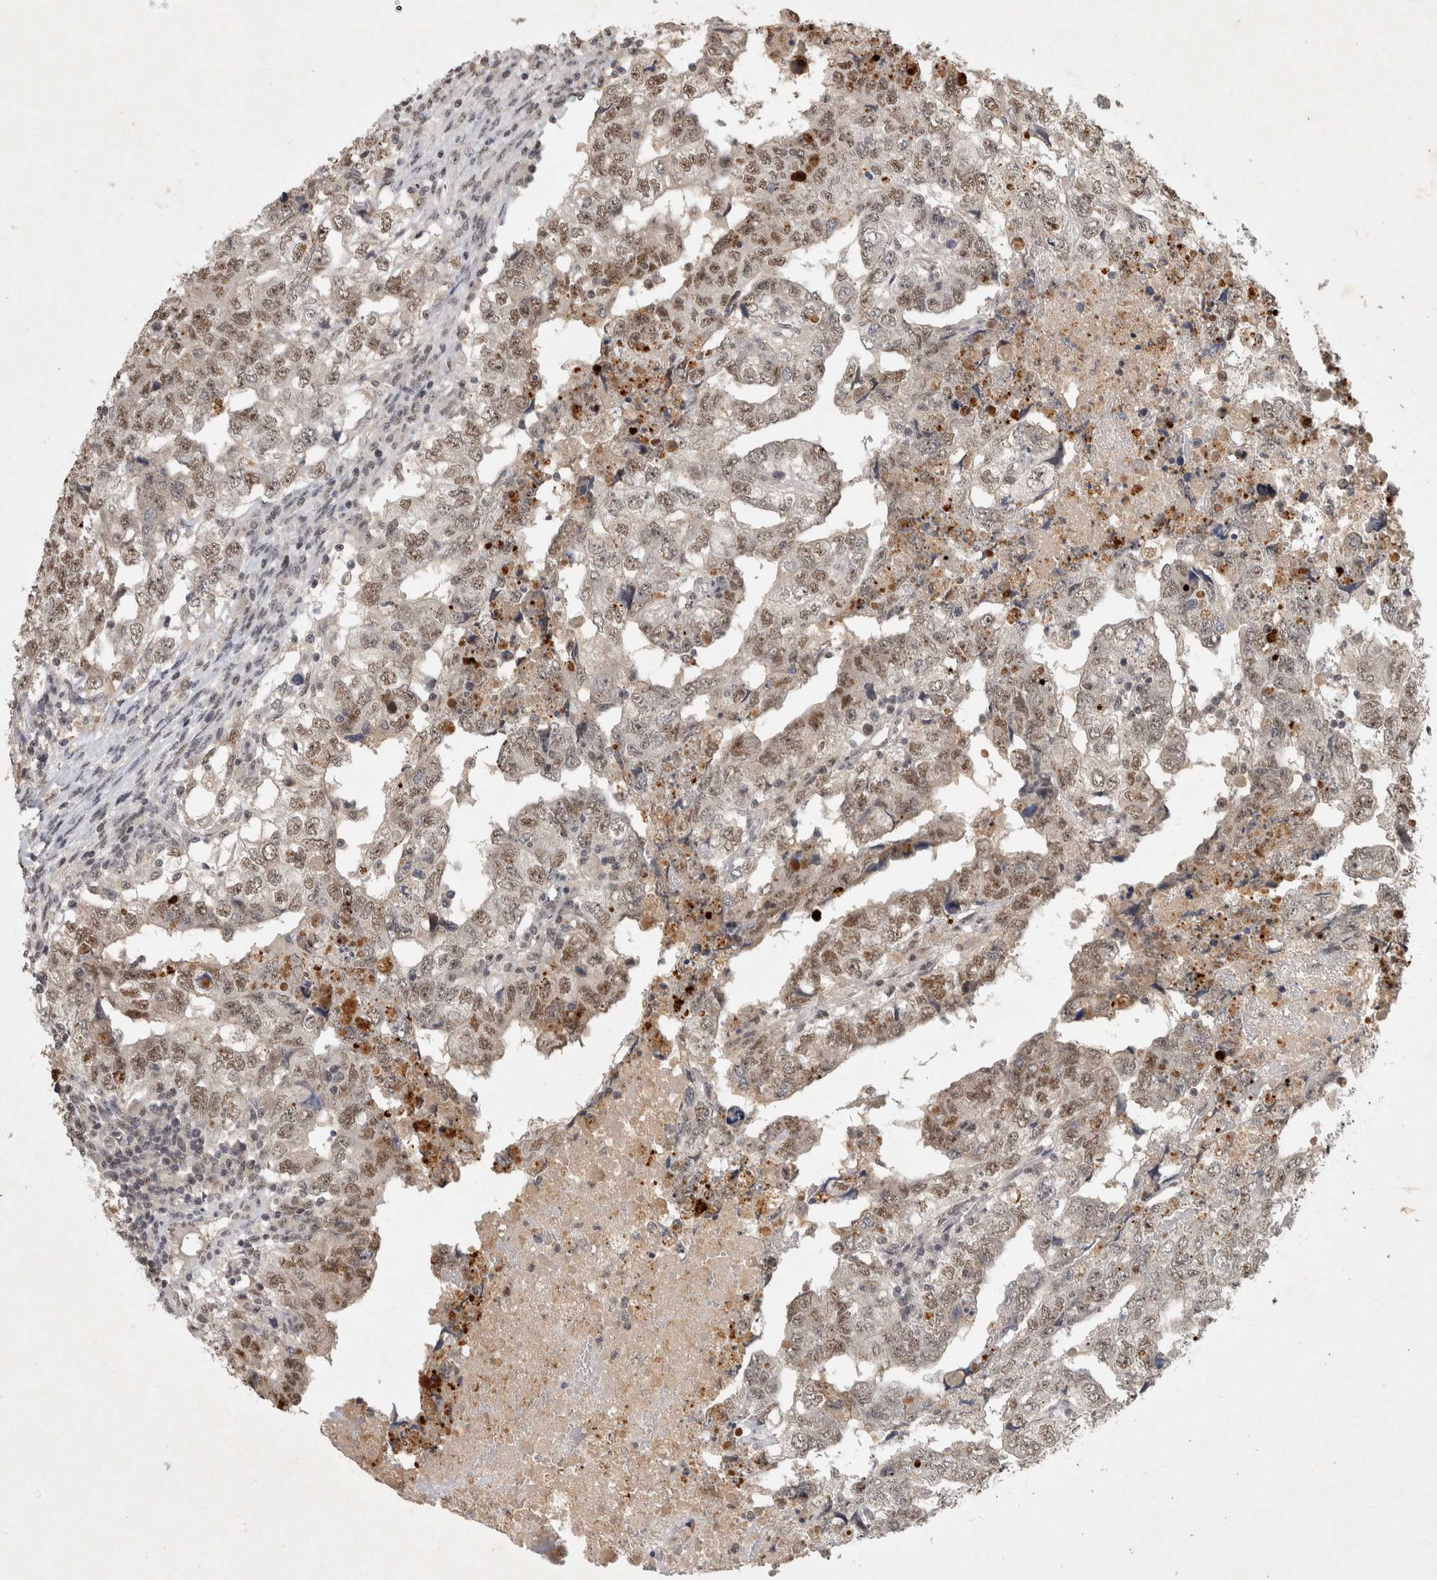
{"staining": {"intensity": "moderate", "quantity": ">75%", "location": "nuclear"}, "tissue": "testis cancer", "cell_type": "Tumor cells", "image_type": "cancer", "snomed": [{"axis": "morphology", "description": "Carcinoma, Embryonal, NOS"}, {"axis": "topography", "description": "Testis"}], "caption": "Protein expression analysis of testis cancer (embryonal carcinoma) shows moderate nuclear positivity in about >75% of tumor cells. (Brightfield microscopy of DAB IHC at high magnification).", "gene": "XRCC5", "patient": {"sex": "male", "age": 36}}